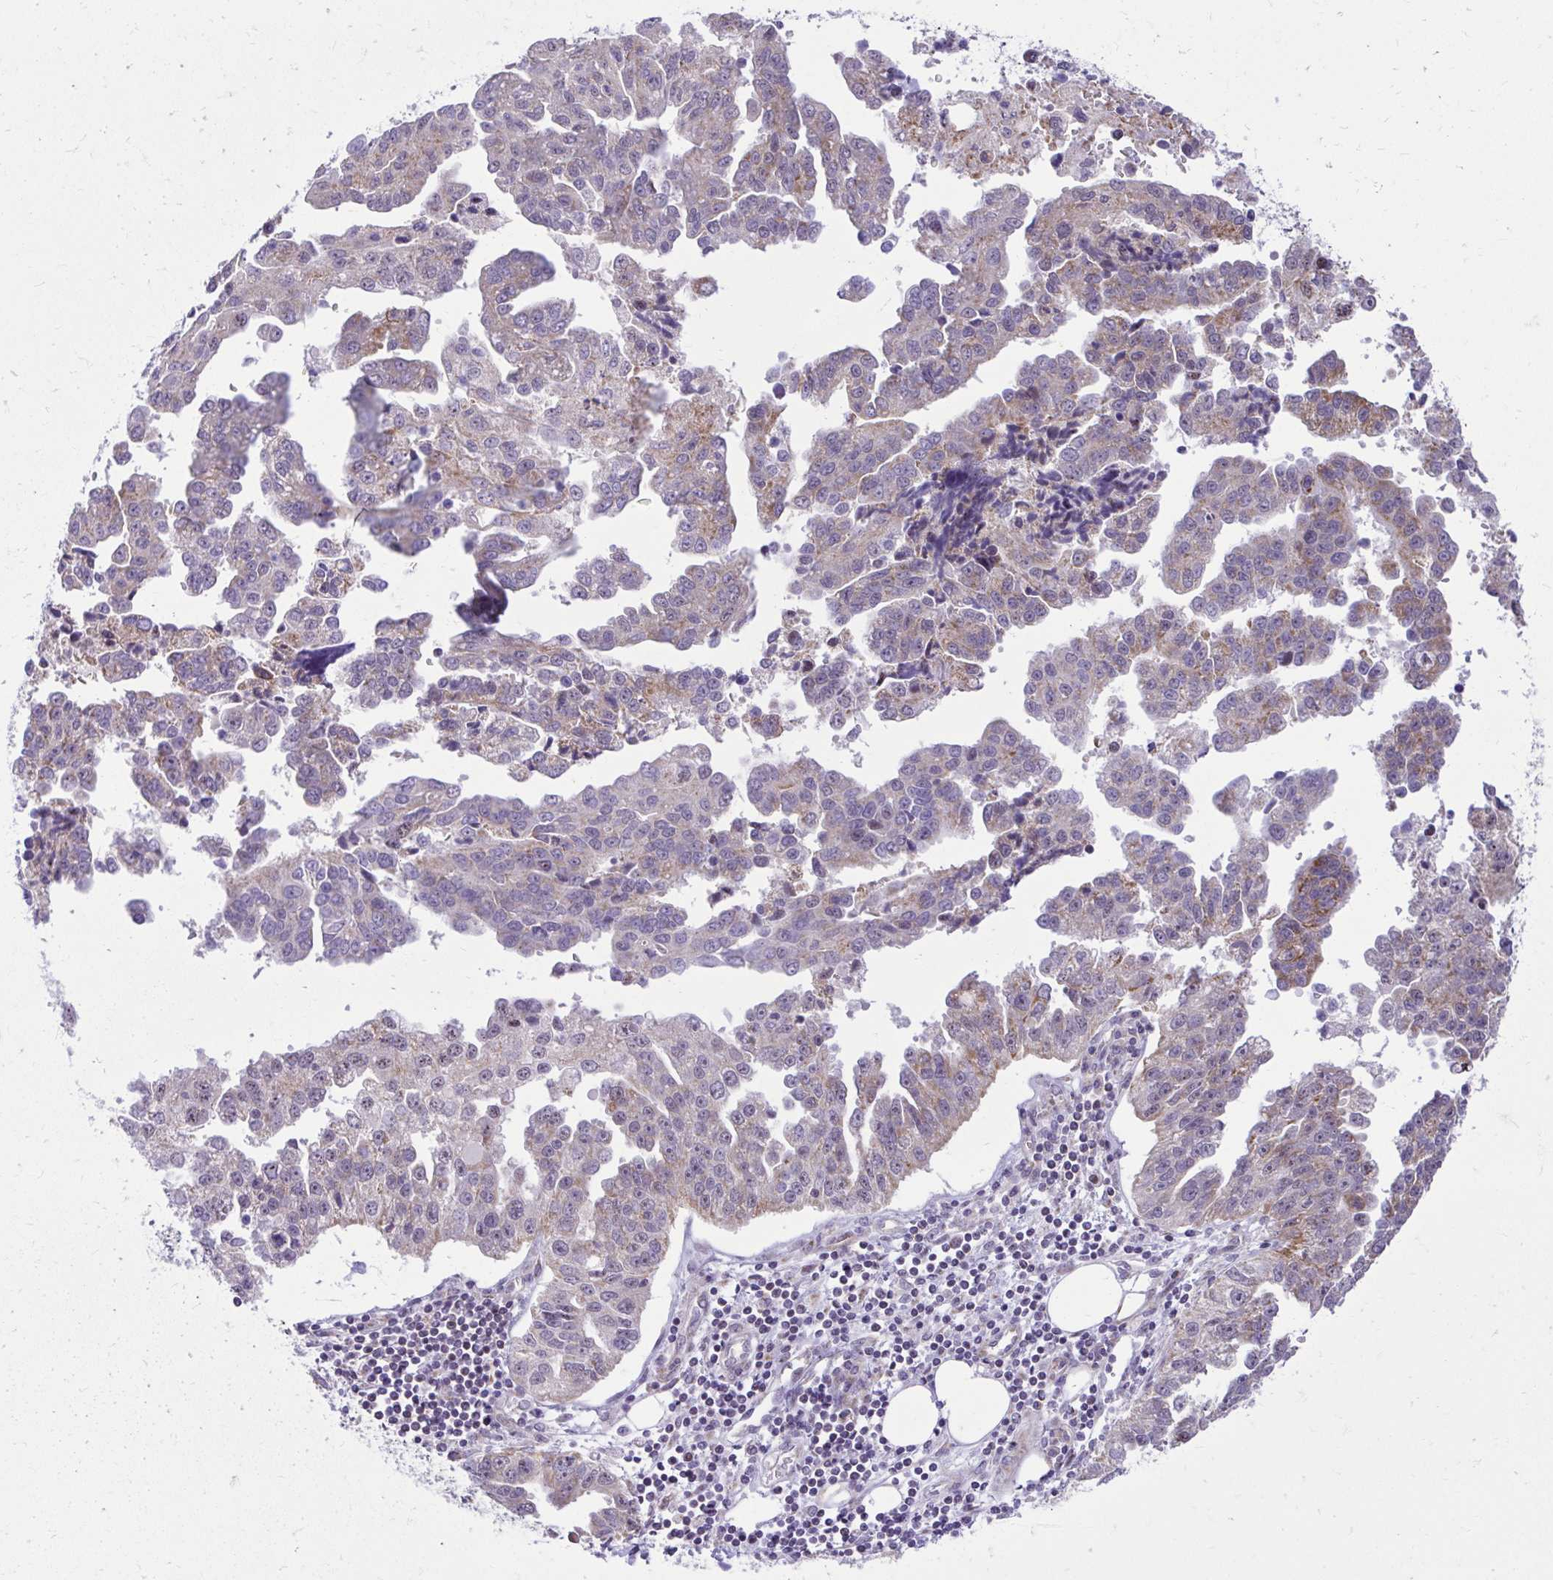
{"staining": {"intensity": "weak", "quantity": "25%-75%", "location": "cytoplasmic/membranous"}, "tissue": "ovarian cancer", "cell_type": "Tumor cells", "image_type": "cancer", "snomed": [{"axis": "morphology", "description": "Cystadenocarcinoma, serous, NOS"}, {"axis": "topography", "description": "Ovary"}], "caption": "A brown stain shows weak cytoplasmic/membranous positivity of a protein in human serous cystadenocarcinoma (ovarian) tumor cells. Using DAB (3,3'-diaminobenzidine) (brown) and hematoxylin (blue) stains, captured at high magnification using brightfield microscopy.", "gene": "GPRIN3", "patient": {"sex": "female", "age": 75}}